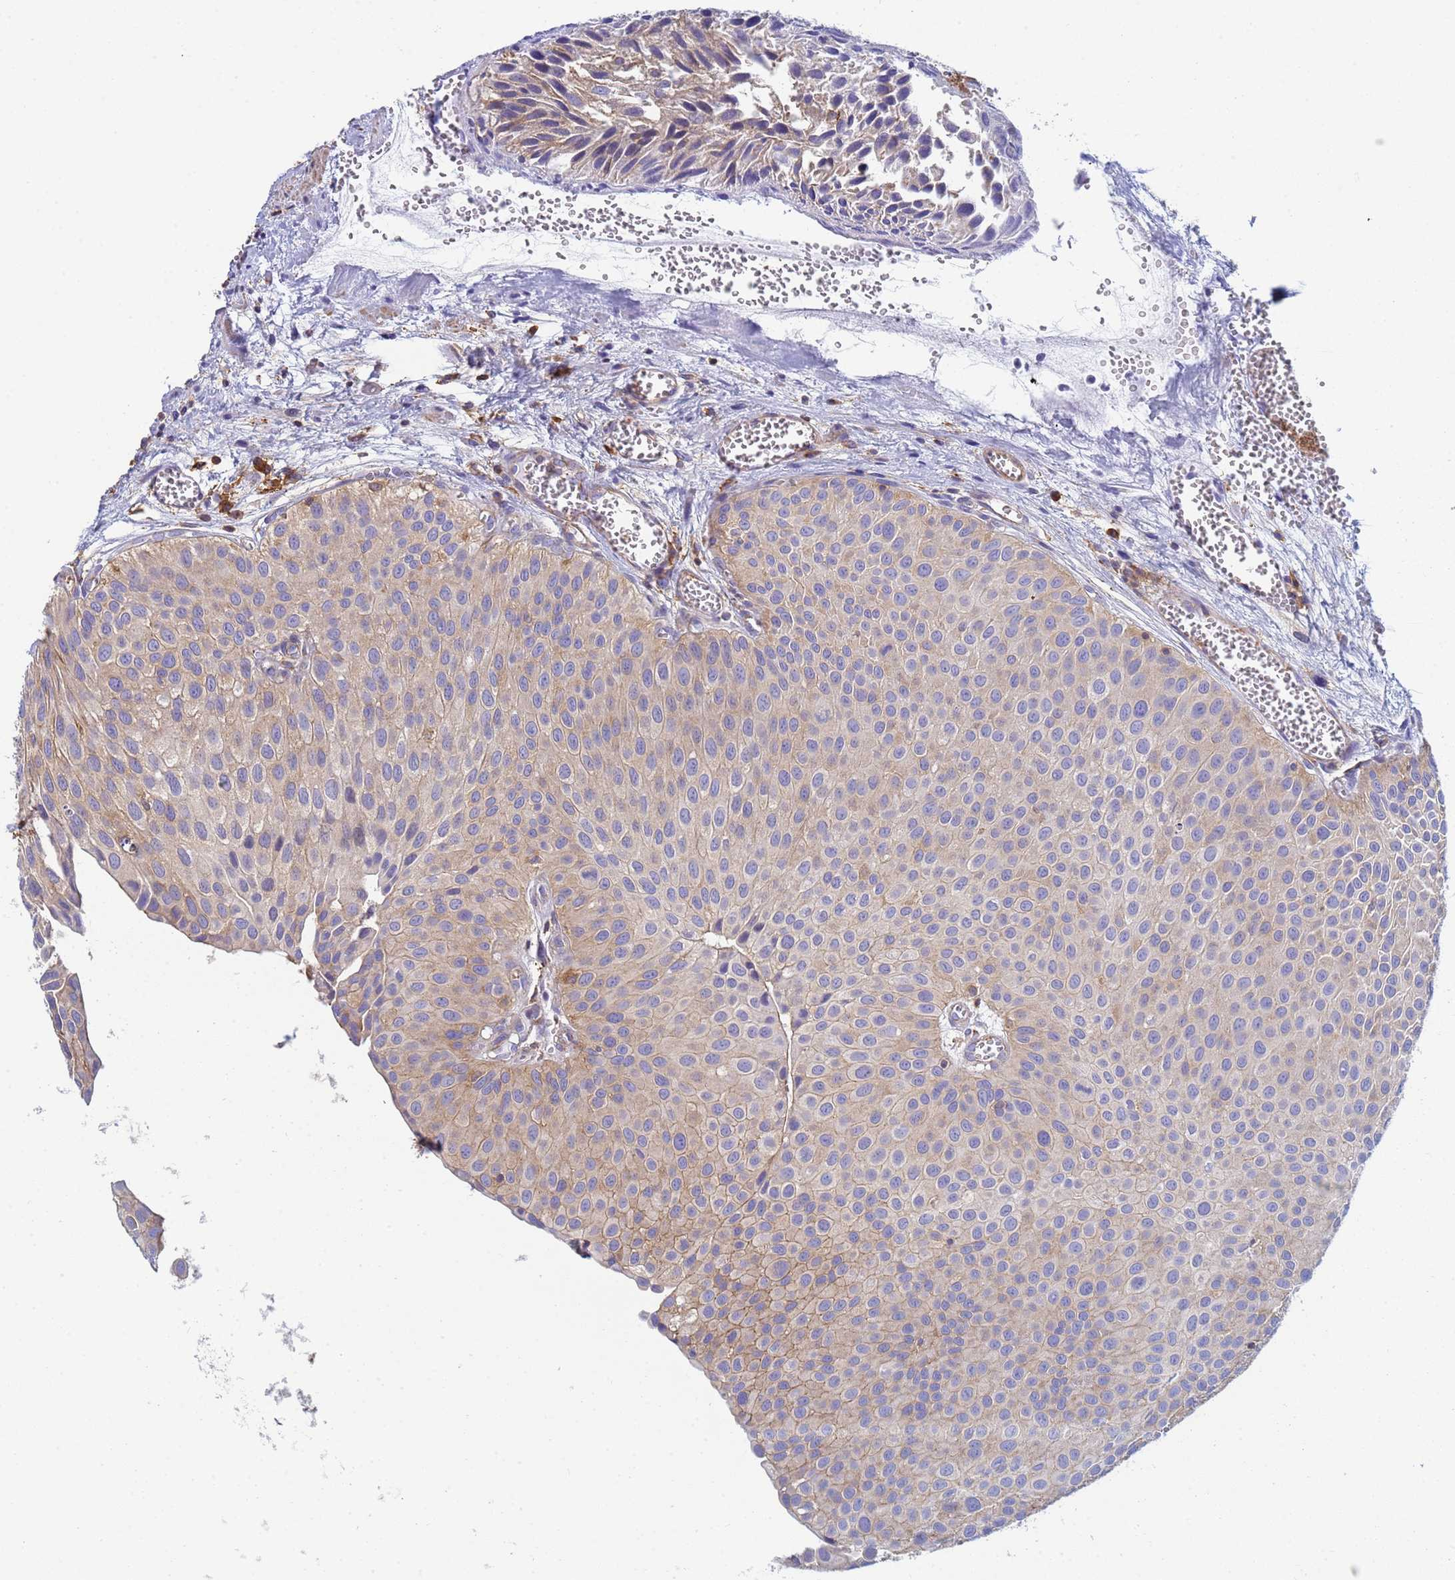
{"staining": {"intensity": "weak", "quantity": "25%-75%", "location": "cytoplasmic/membranous"}, "tissue": "urothelial cancer", "cell_type": "Tumor cells", "image_type": "cancer", "snomed": [{"axis": "morphology", "description": "Urothelial carcinoma, Low grade"}, {"axis": "topography", "description": "Urinary bladder"}], "caption": "Urothelial cancer stained for a protein (brown) demonstrates weak cytoplasmic/membranous positive staining in about 25%-75% of tumor cells.", "gene": "ZNG1B", "patient": {"sex": "male", "age": 88}}